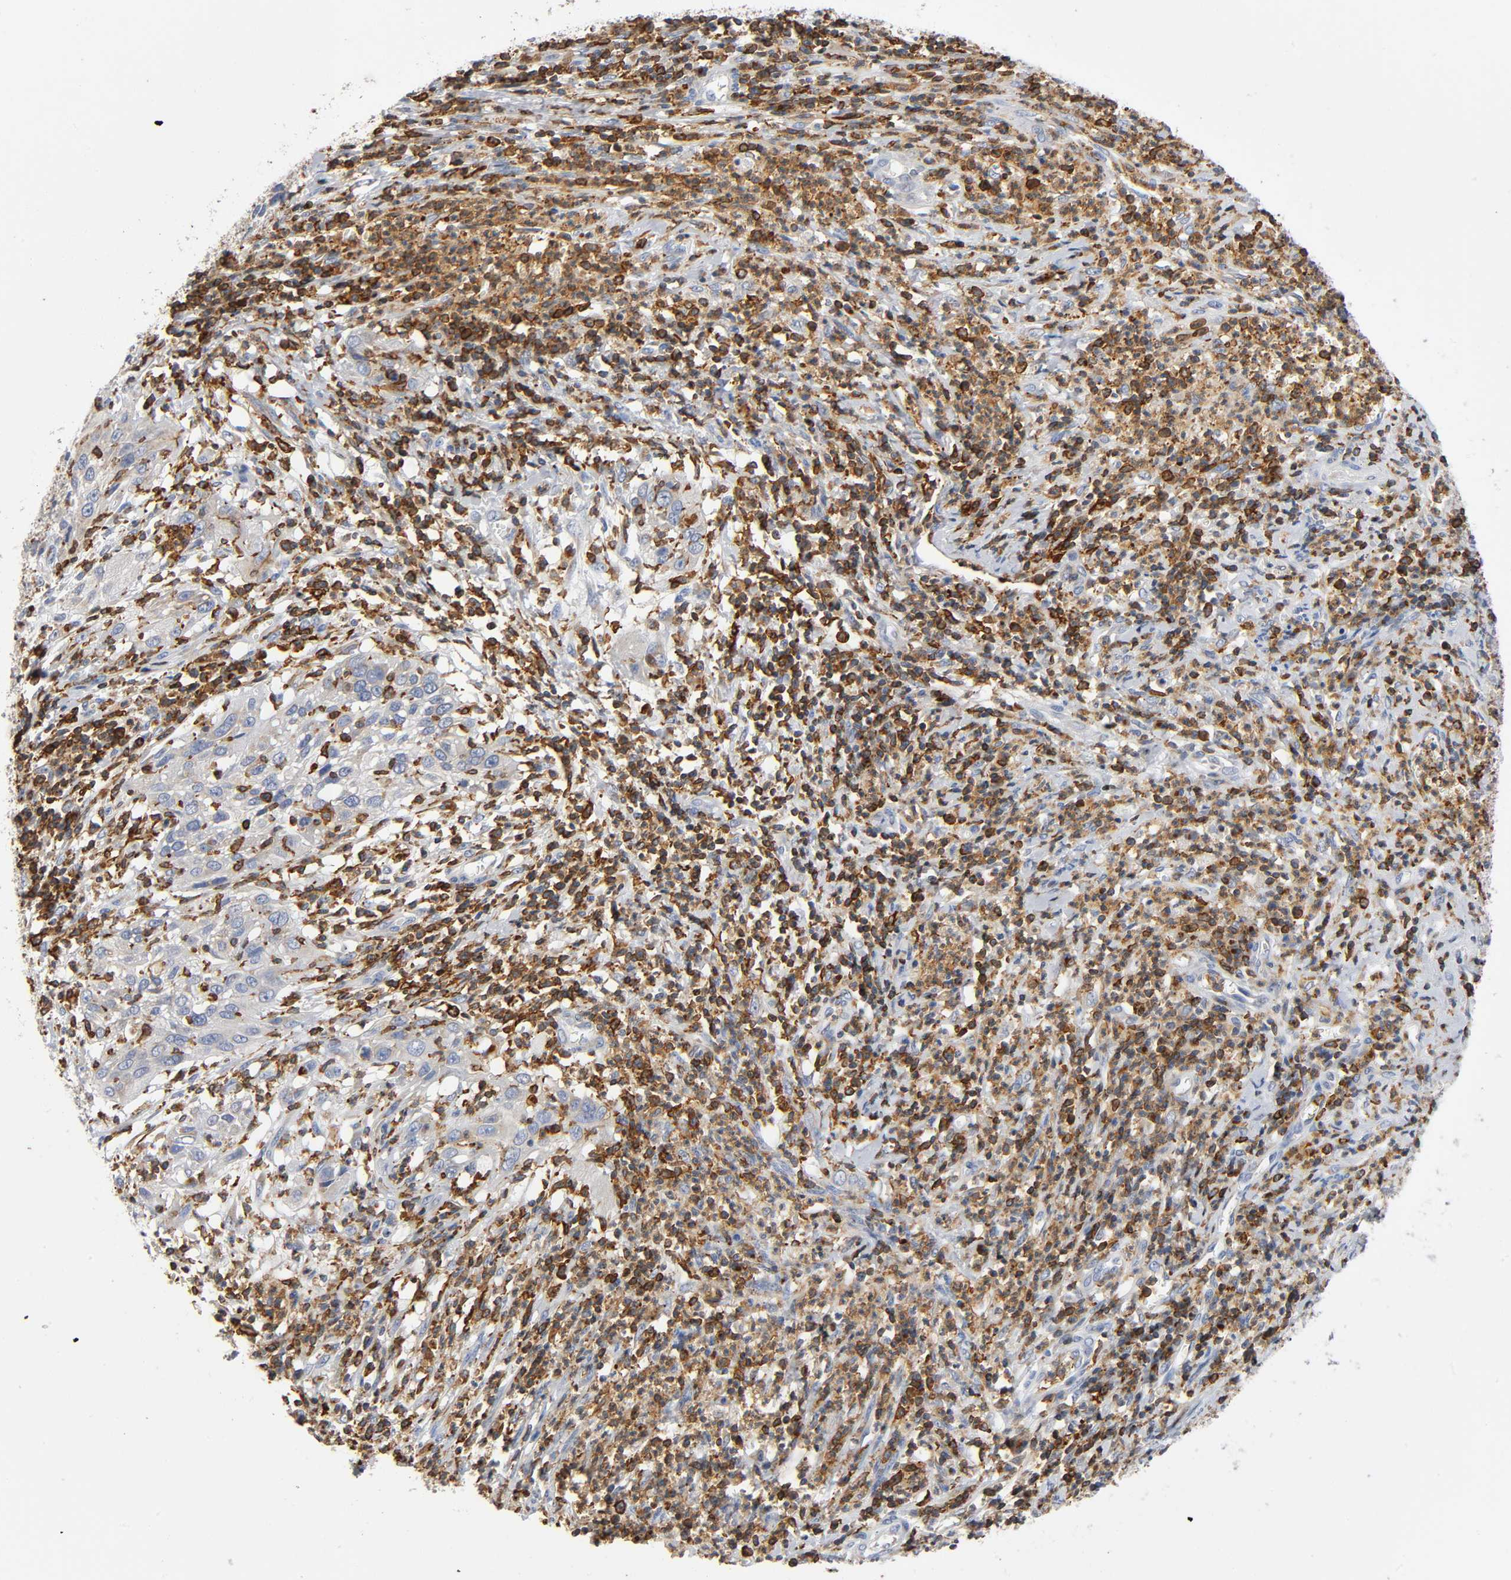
{"staining": {"intensity": "weak", "quantity": "25%-75%", "location": "cytoplasmic/membranous"}, "tissue": "cervical cancer", "cell_type": "Tumor cells", "image_type": "cancer", "snomed": [{"axis": "morphology", "description": "Squamous cell carcinoma, NOS"}, {"axis": "topography", "description": "Cervix"}], "caption": "A histopathology image showing weak cytoplasmic/membranous expression in approximately 25%-75% of tumor cells in cervical cancer (squamous cell carcinoma), as visualized by brown immunohistochemical staining.", "gene": "CAPN10", "patient": {"sex": "female", "age": 32}}